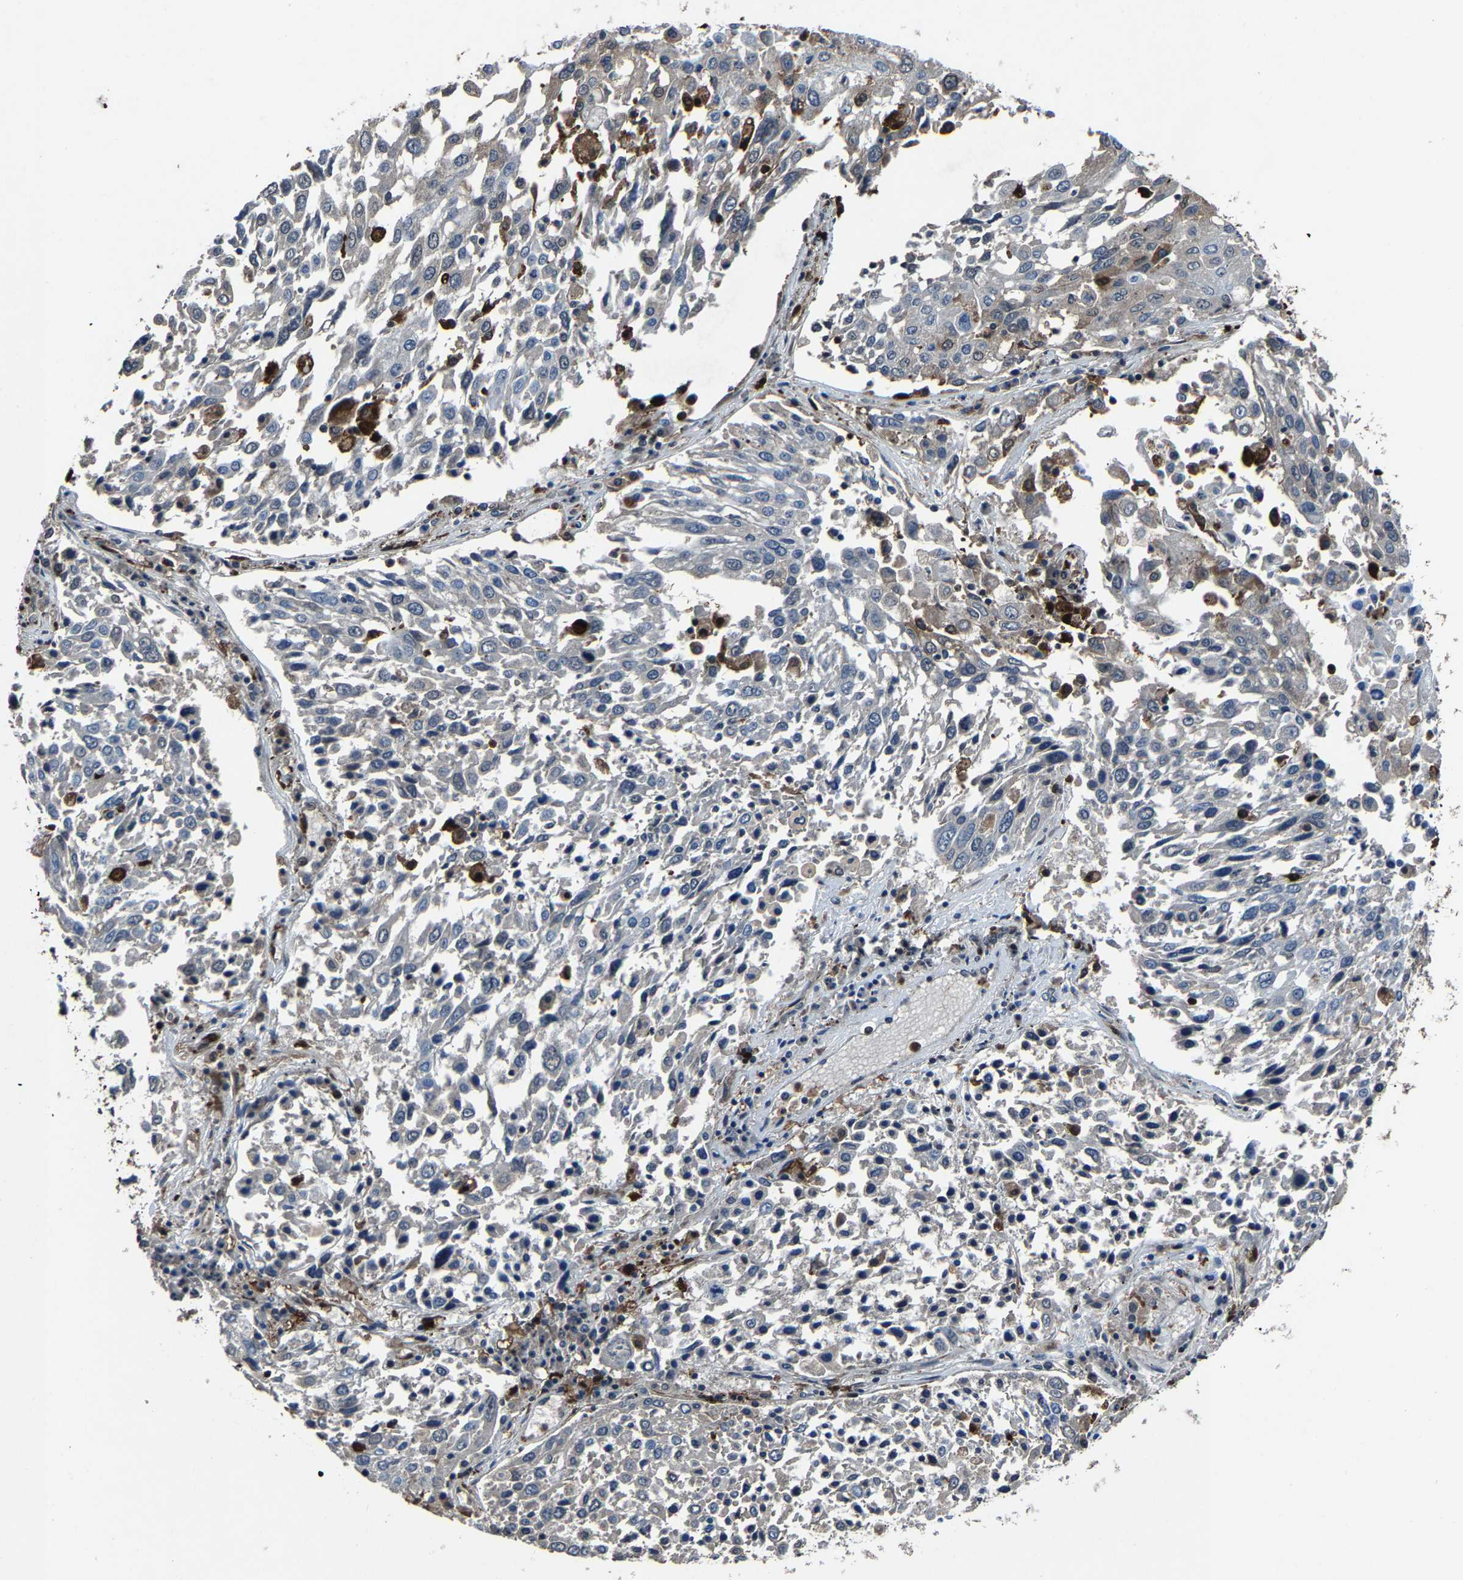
{"staining": {"intensity": "negative", "quantity": "none", "location": "none"}, "tissue": "lung cancer", "cell_type": "Tumor cells", "image_type": "cancer", "snomed": [{"axis": "morphology", "description": "Squamous cell carcinoma, NOS"}, {"axis": "topography", "description": "Lung"}], "caption": "Immunohistochemistry image of human lung squamous cell carcinoma stained for a protein (brown), which displays no expression in tumor cells.", "gene": "PCNX2", "patient": {"sex": "male", "age": 65}}